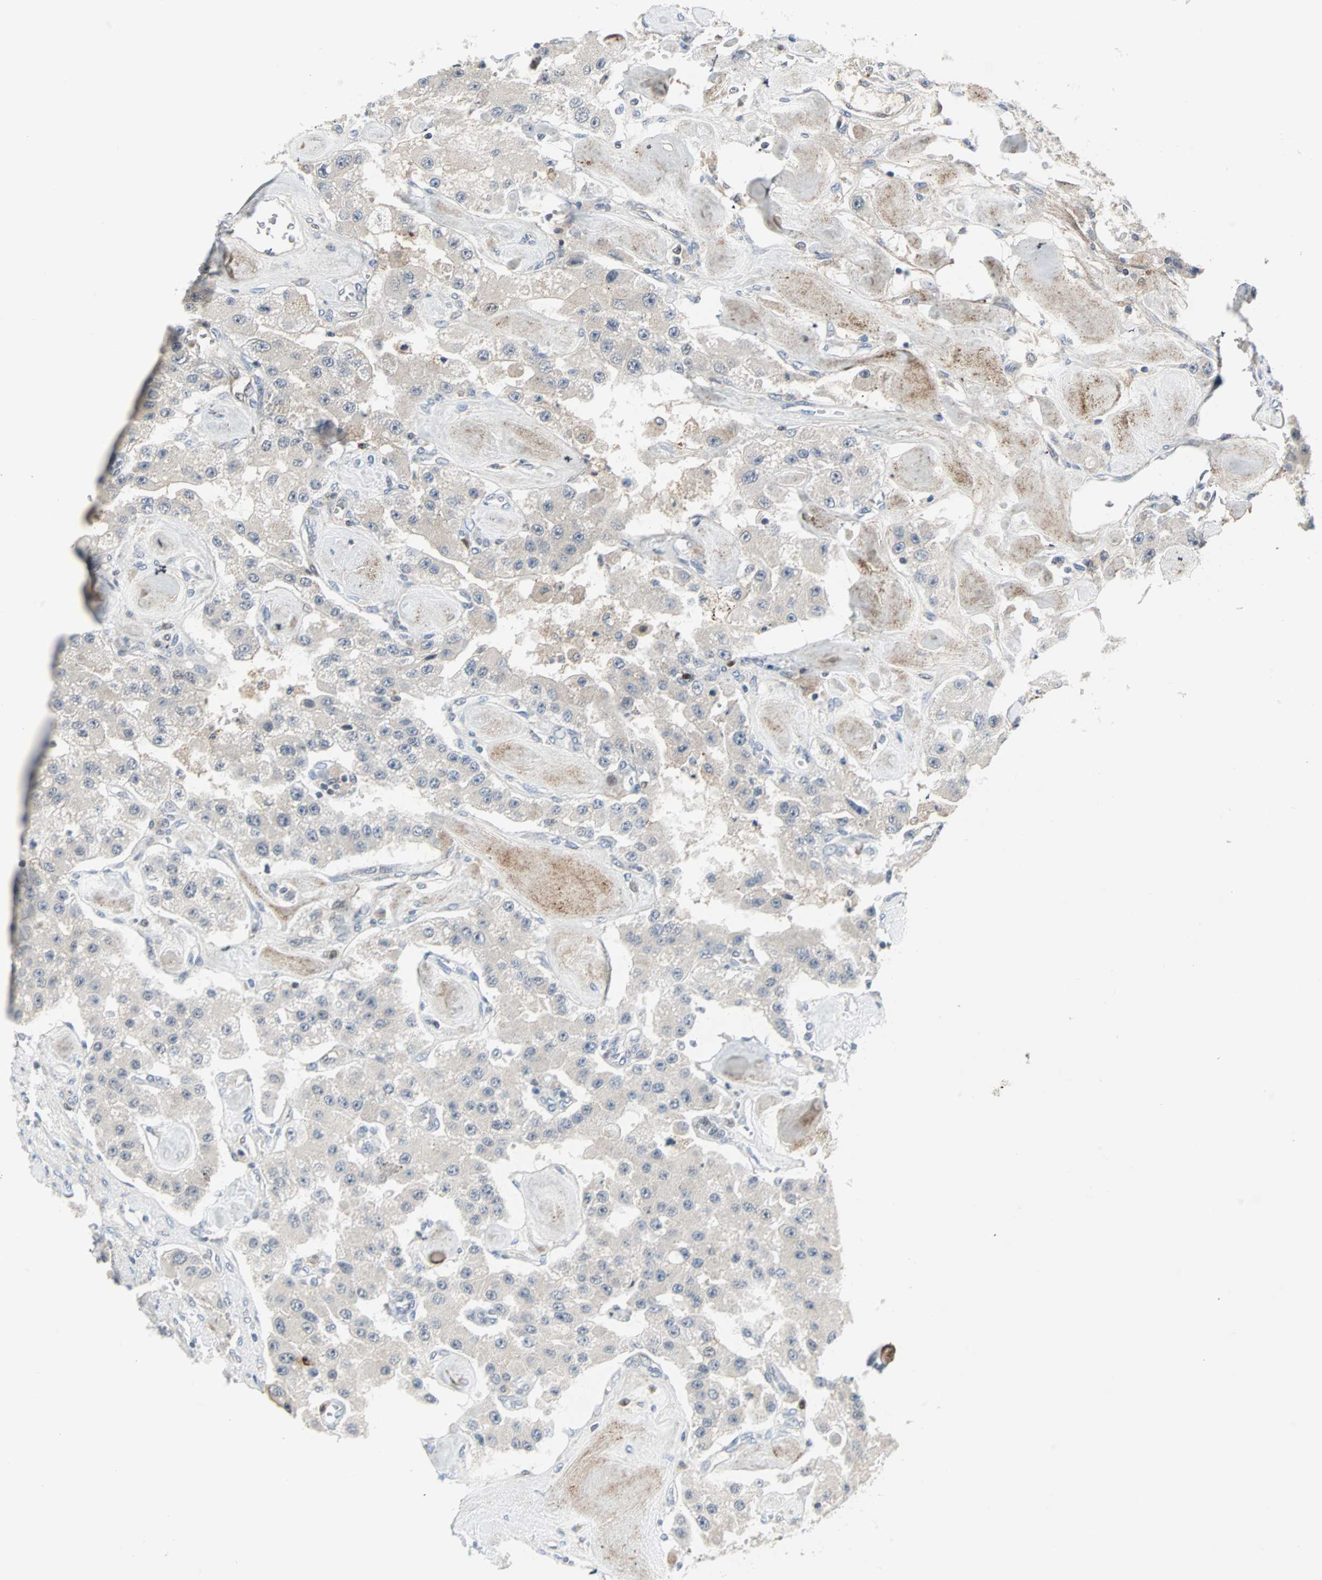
{"staining": {"intensity": "negative", "quantity": "none", "location": "none"}, "tissue": "carcinoid", "cell_type": "Tumor cells", "image_type": "cancer", "snomed": [{"axis": "morphology", "description": "Carcinoid, malignant, NOS"}, {"axis": "topography", "description": "Pancreas"}], "caption": "IHC micrograph of human carcinoid (malignant) stained for a protein (brown), which demonstrates no expression in tumor cells.", "gene": "CASP3", "patient": {"sex": "male", "age": 41}}